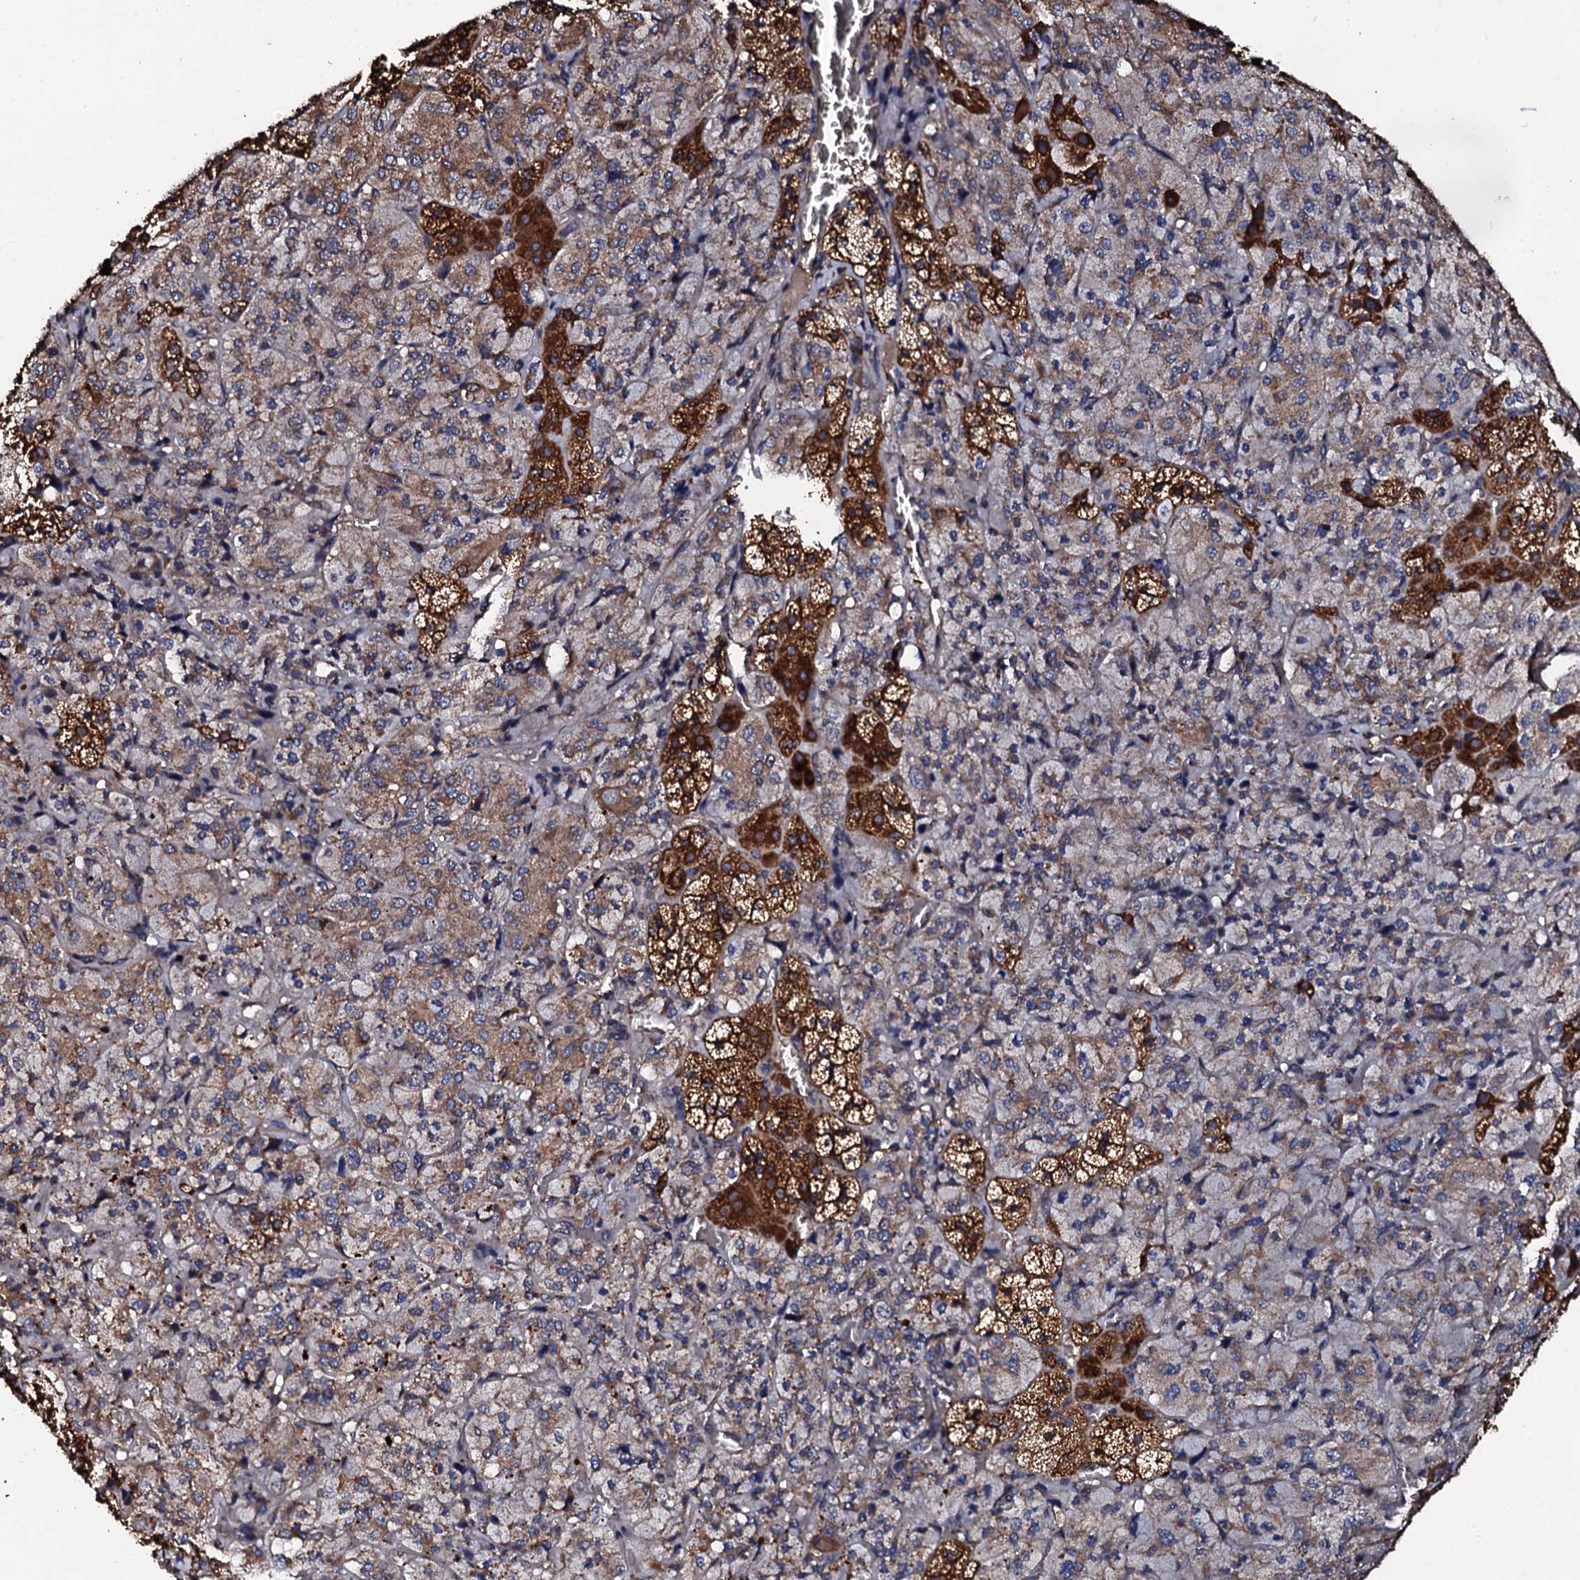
{"staining": {"intensity": "strong", "quantity": "25%-75%", "location": "cytoplasmic/membranous"}, "tissue": "adrenal gland", "cell_type": "Glandular cells", "image_type": "normal", "snomed": [{"axis": "morphology", "description": "Normal tissue, NOS"}, {"axis": "topography", "description": "Adrenal gland"}], "caption": "Immunohistochemical staining of benign adrenal gland exhibits strong cytoplasmic/membranous protein positivity in about 25%-75% of glandular cells. (DAB (3,3'-diaminobenzidine) IHC with brightfield microscopy, high magnification).", "gene": "CKAP5", "patient": {"sex": "female", "age": 44}}